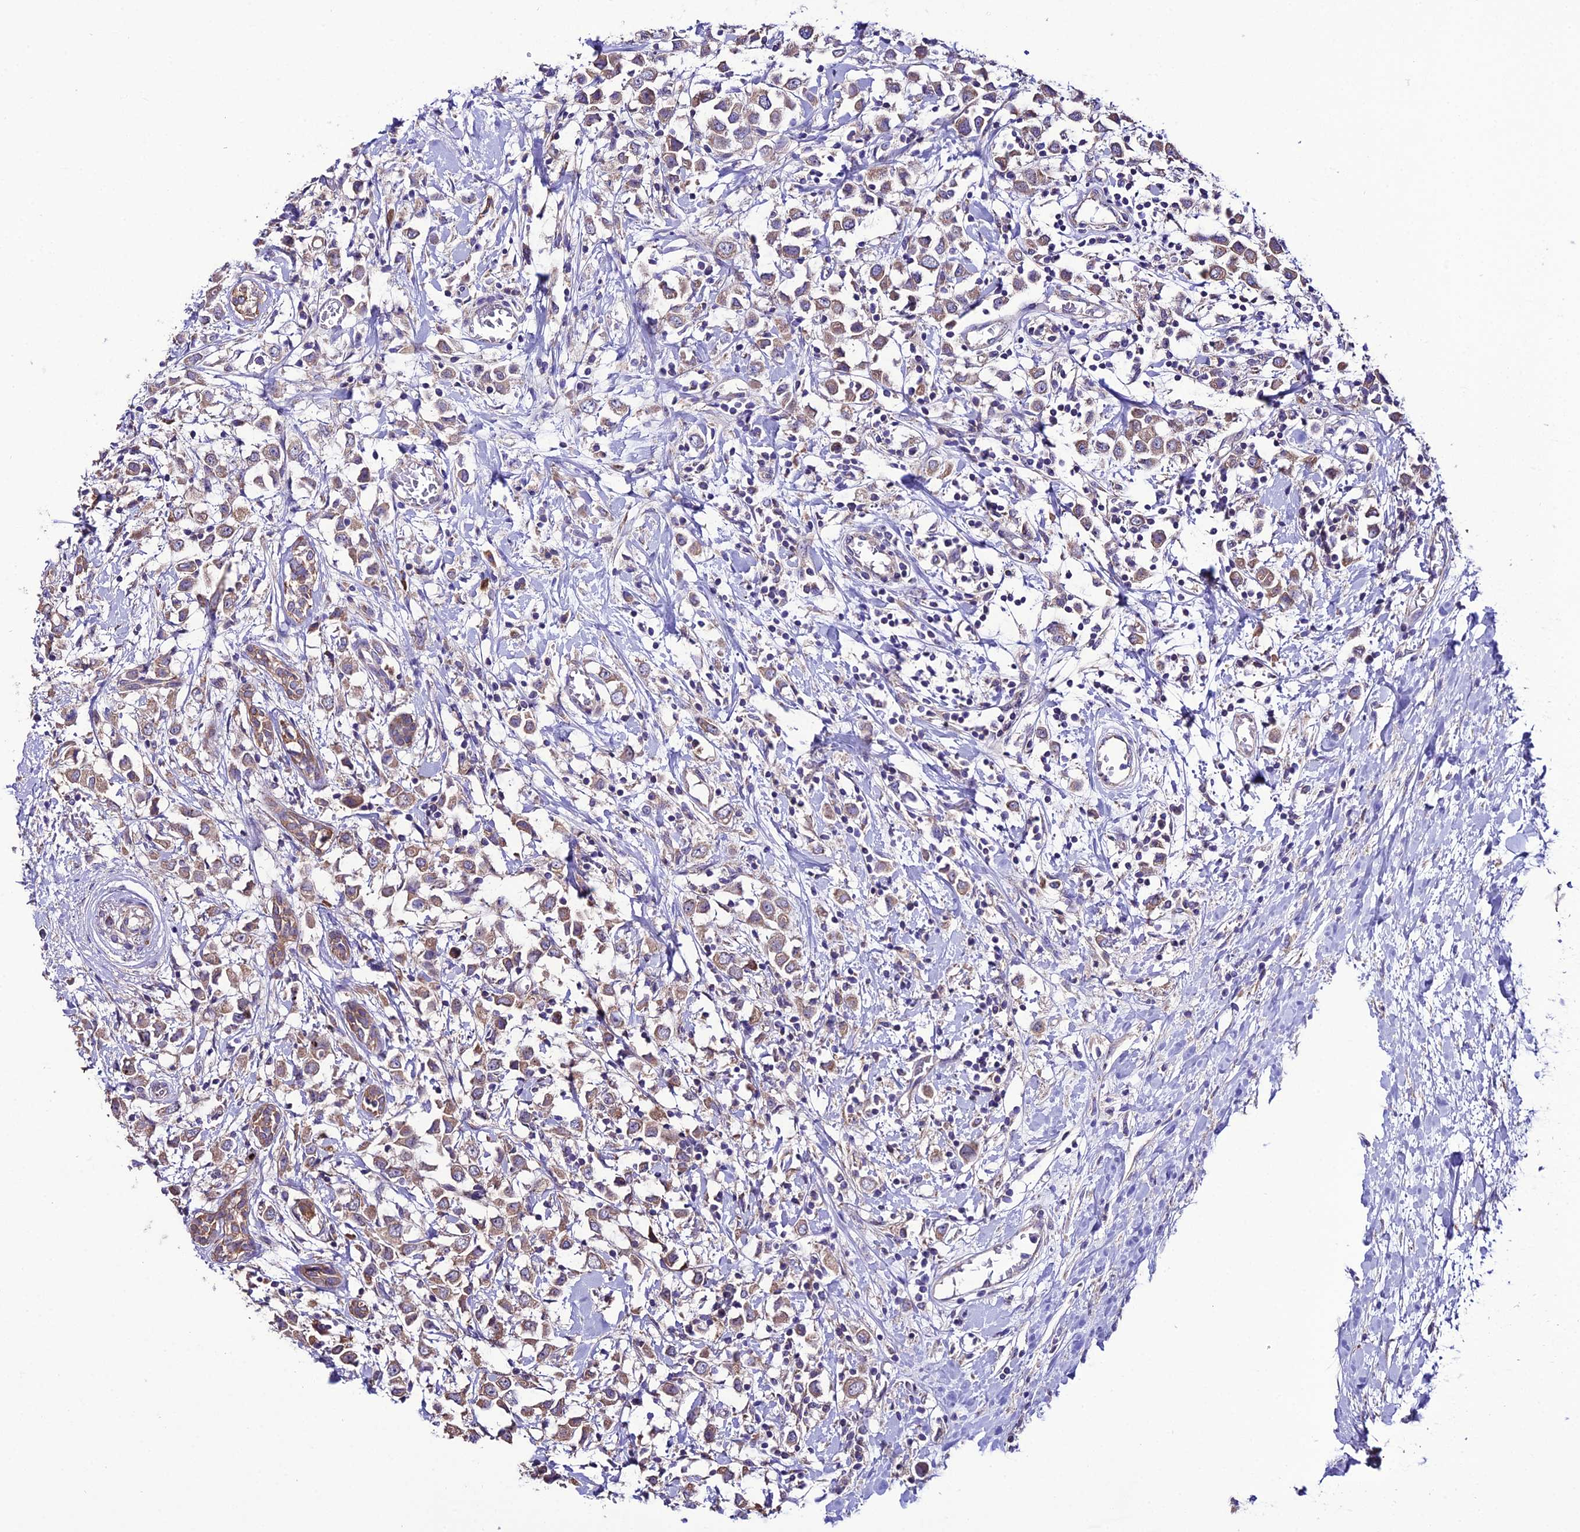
{"staining": {"intensity": "moderate", "quantity": ">75%", "location": "cytoplasmic/membranous"}, "tissue": "breast cancer", "cell_type": "Tumor cells", "image_type": "cancer", "snomed": [{"axis": "morphology", "description": "Duct carcinoma"}, {"axis": "topography", "description": "Breast"}], "caption": "This histopathology image shows immunohistochemistry (IHC) staining of breast intraductal carcinoma, with medium moderate cytoplasmic/membranous positivity in approximately >75% of tumor cells.", "gene": "HOGA1", "patient": {"sex": "female", "age": 61}}